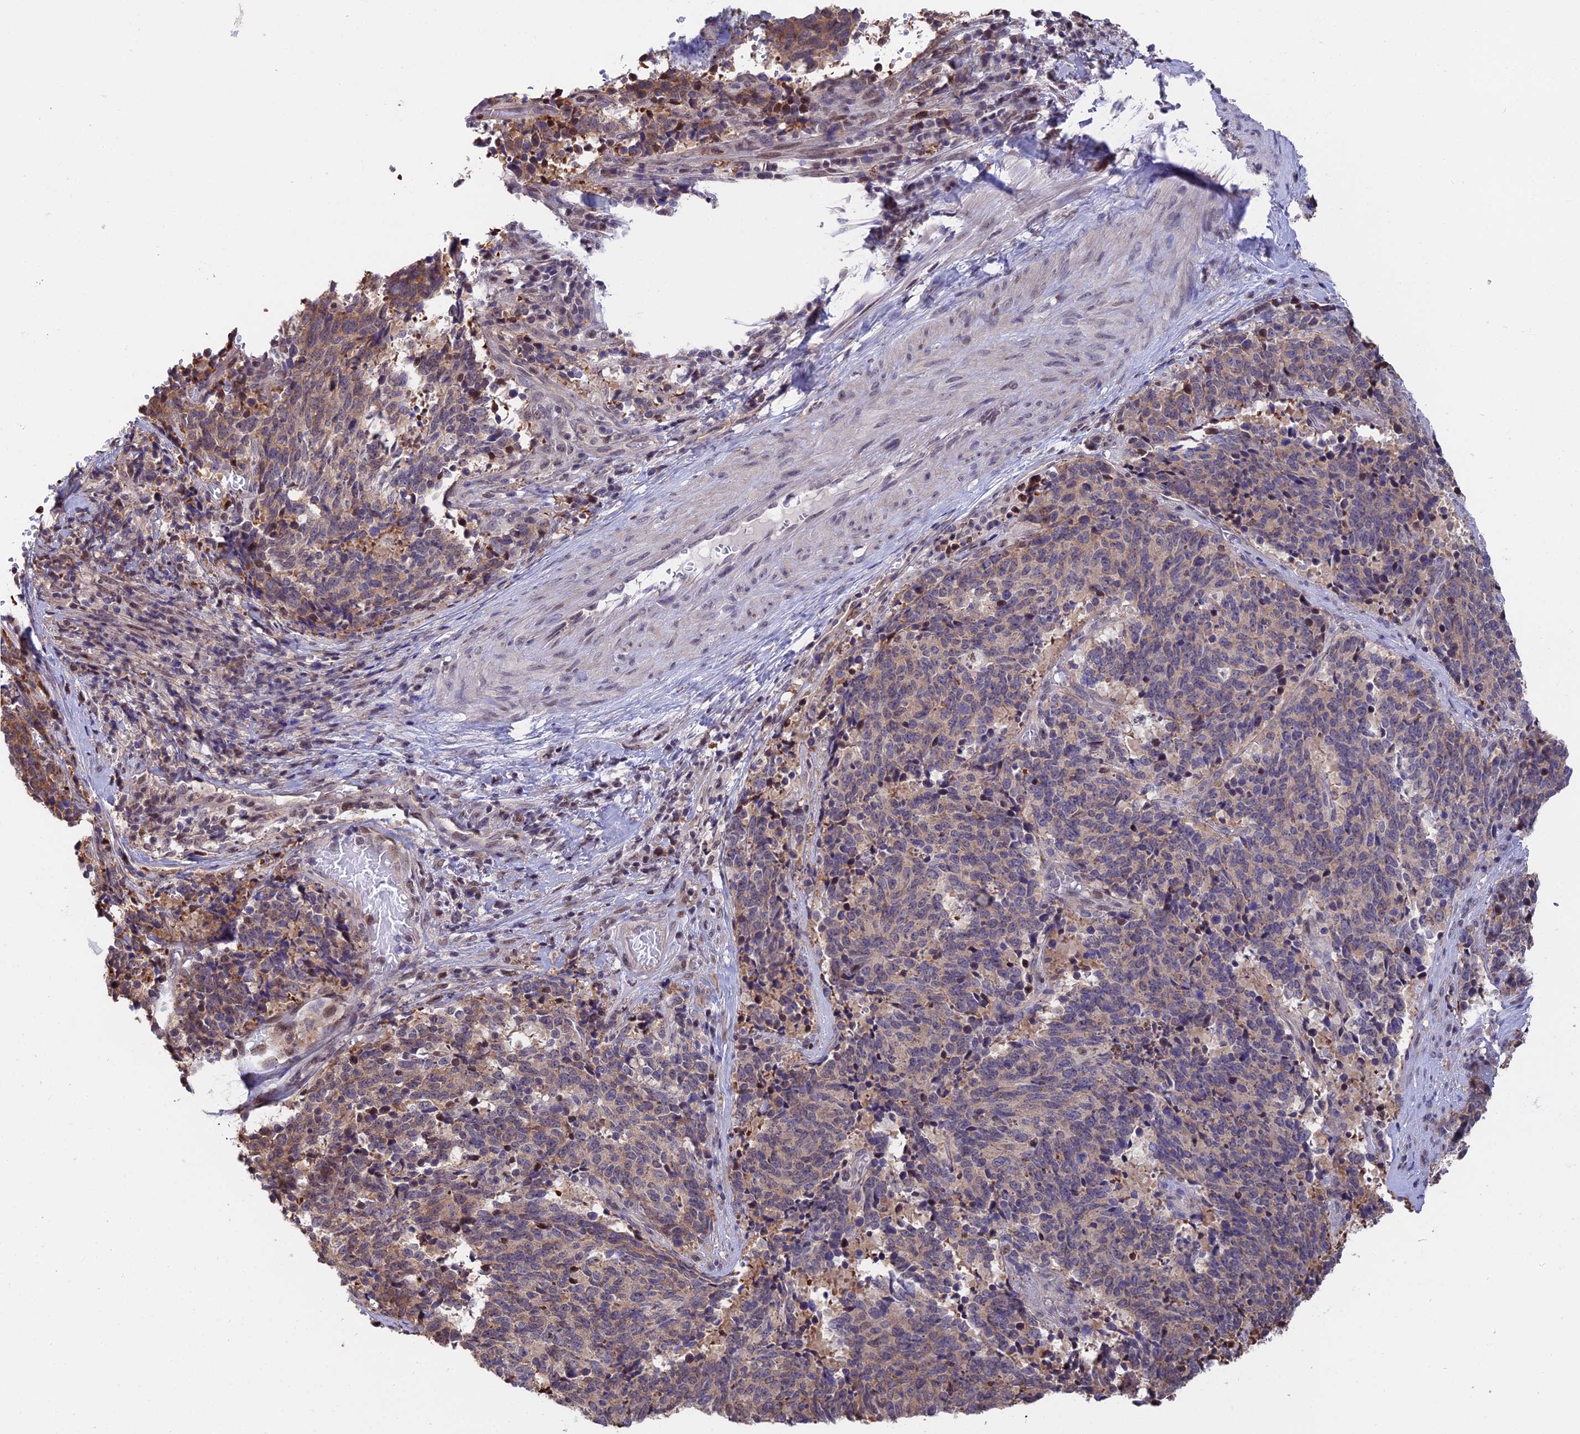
{"staining": {"intensity": "moderate", "quantity": "25%-75%", "location": "cytoplasmic/membranous"}, "tissue": "cervical cancer", "cell_type": "Tumor cells", "image_type": "cancer", "snomed": [{"axis": "morphology", "description": "Squamous cell carcinoma, NOS"}, {"axis": "topography", "description": "Cervix"}], "caption": "Immunohistochemical staining of human cervical cancer exhibits moderate cytoplasmic/membranous protein expression in about 25%-75% of tumor cells.", "gene": "INPP4A", "patient": {"sex": "female", "age": 29}}